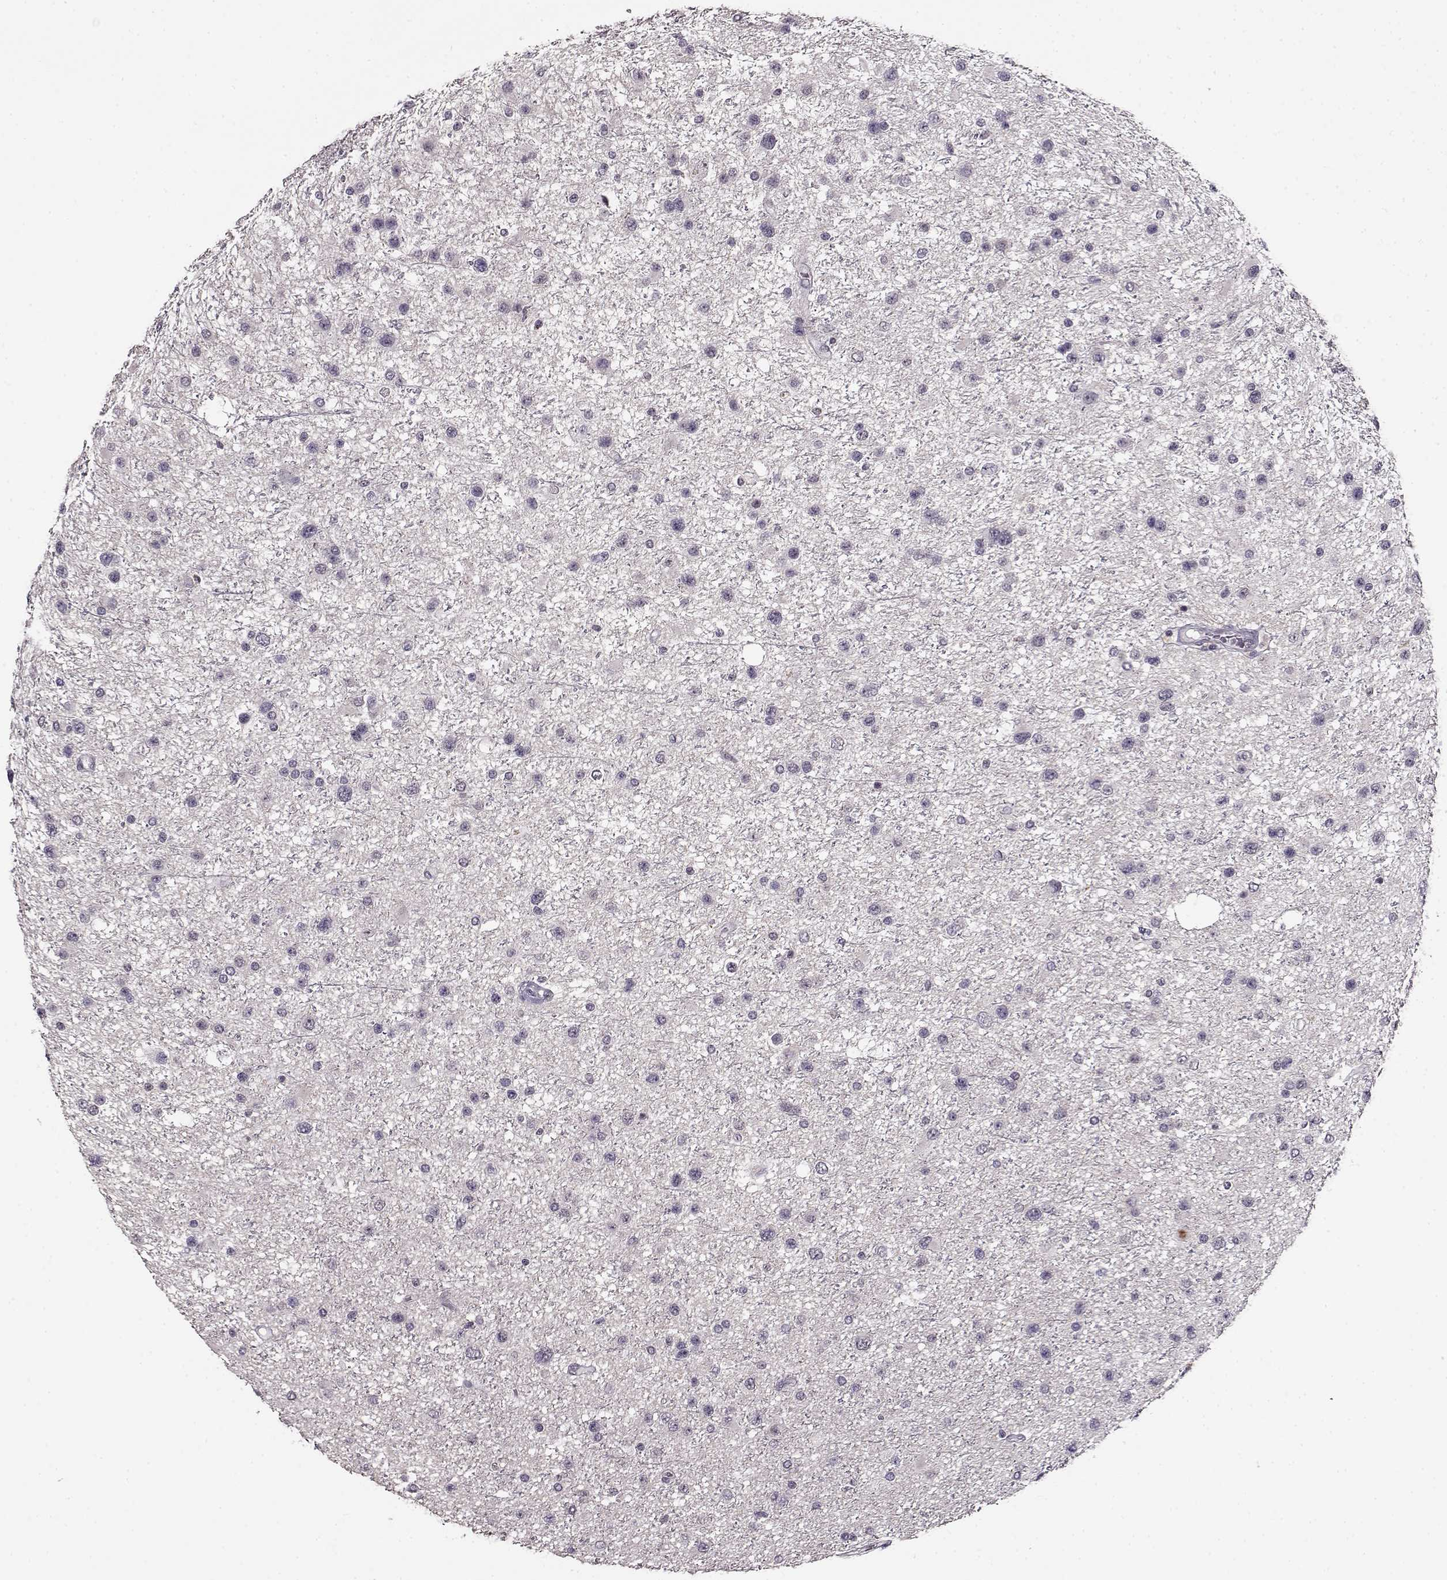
{"staining": {"intensity": "negative", "quantity": "none", "location": "none"}, "tissue": "glioma", "cell_type": "Tumor cells", "image_type": "cancer", "snomed": [{"axis": "morphology", "description": "Glioma, malignant, Low grade"}, {"axis": "topography", "description": "Brain"}], "caption": "A micrograph of human malignant glioma (low-grade) is negative for staining in tumor cells. (DAB (3,3'-diaminobenzidine) immunohistochemistry (IHC), high magnification).", "gene": "RP1L1", "patient": {"sex": "female", "age": 32}}